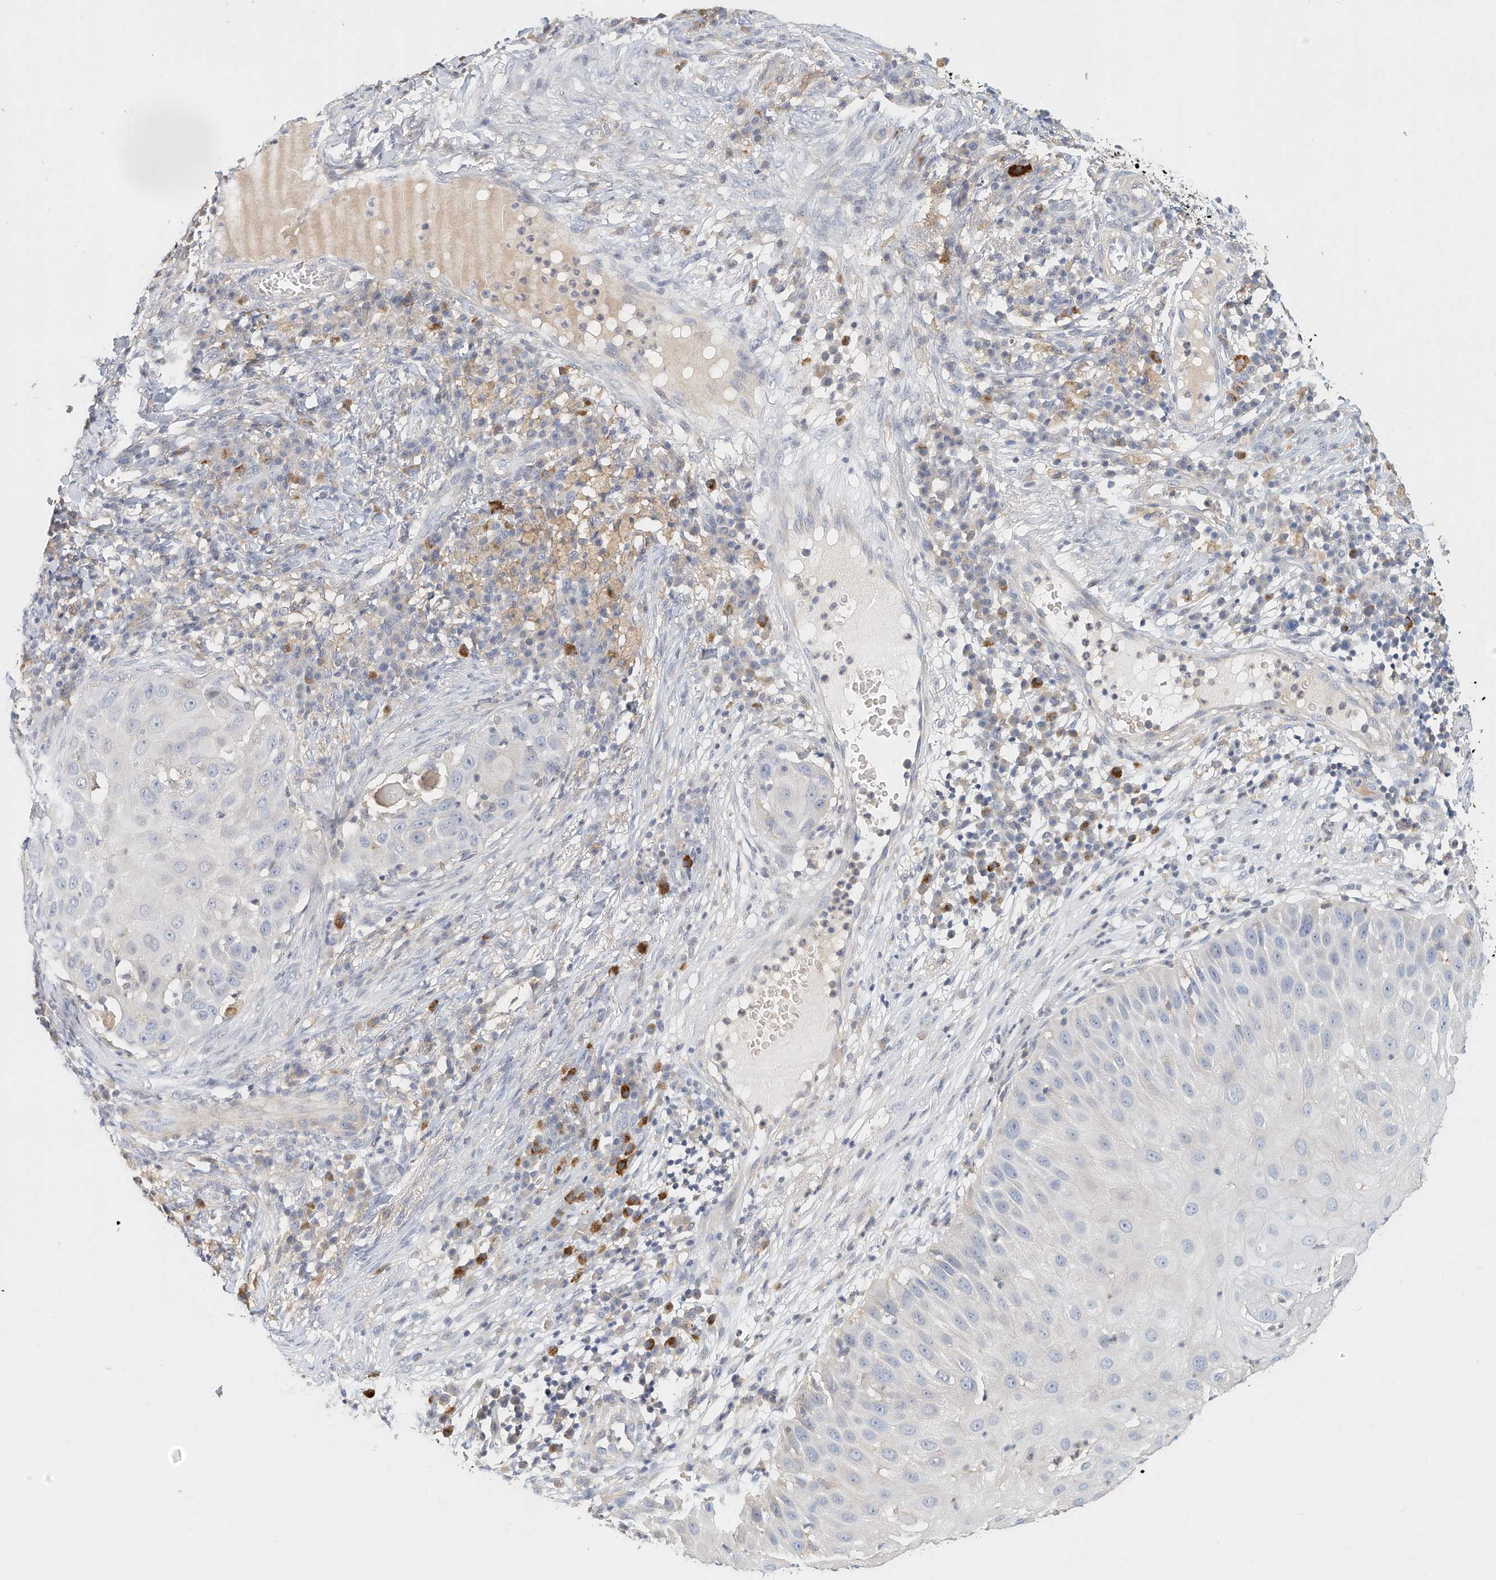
{"staining": {"intensity": "negative", "quantity": "none", "location": "none"}, "tissue": "skin cancer", "cell_type": "Tumor cells", "image_type": "cancer", "snomed": [{"axis": "morphology", "description": "Squamous cell carcinoma, NOS"}, {"axis": "topography", "description": "Skin"}], "caption": "Skin squamous cell carcinoma stained for a protein using immunohistochemistry displays no positivity tumor cells.", "gene": "MICAL1", "patient": {"sex": "female", "age": 44}}